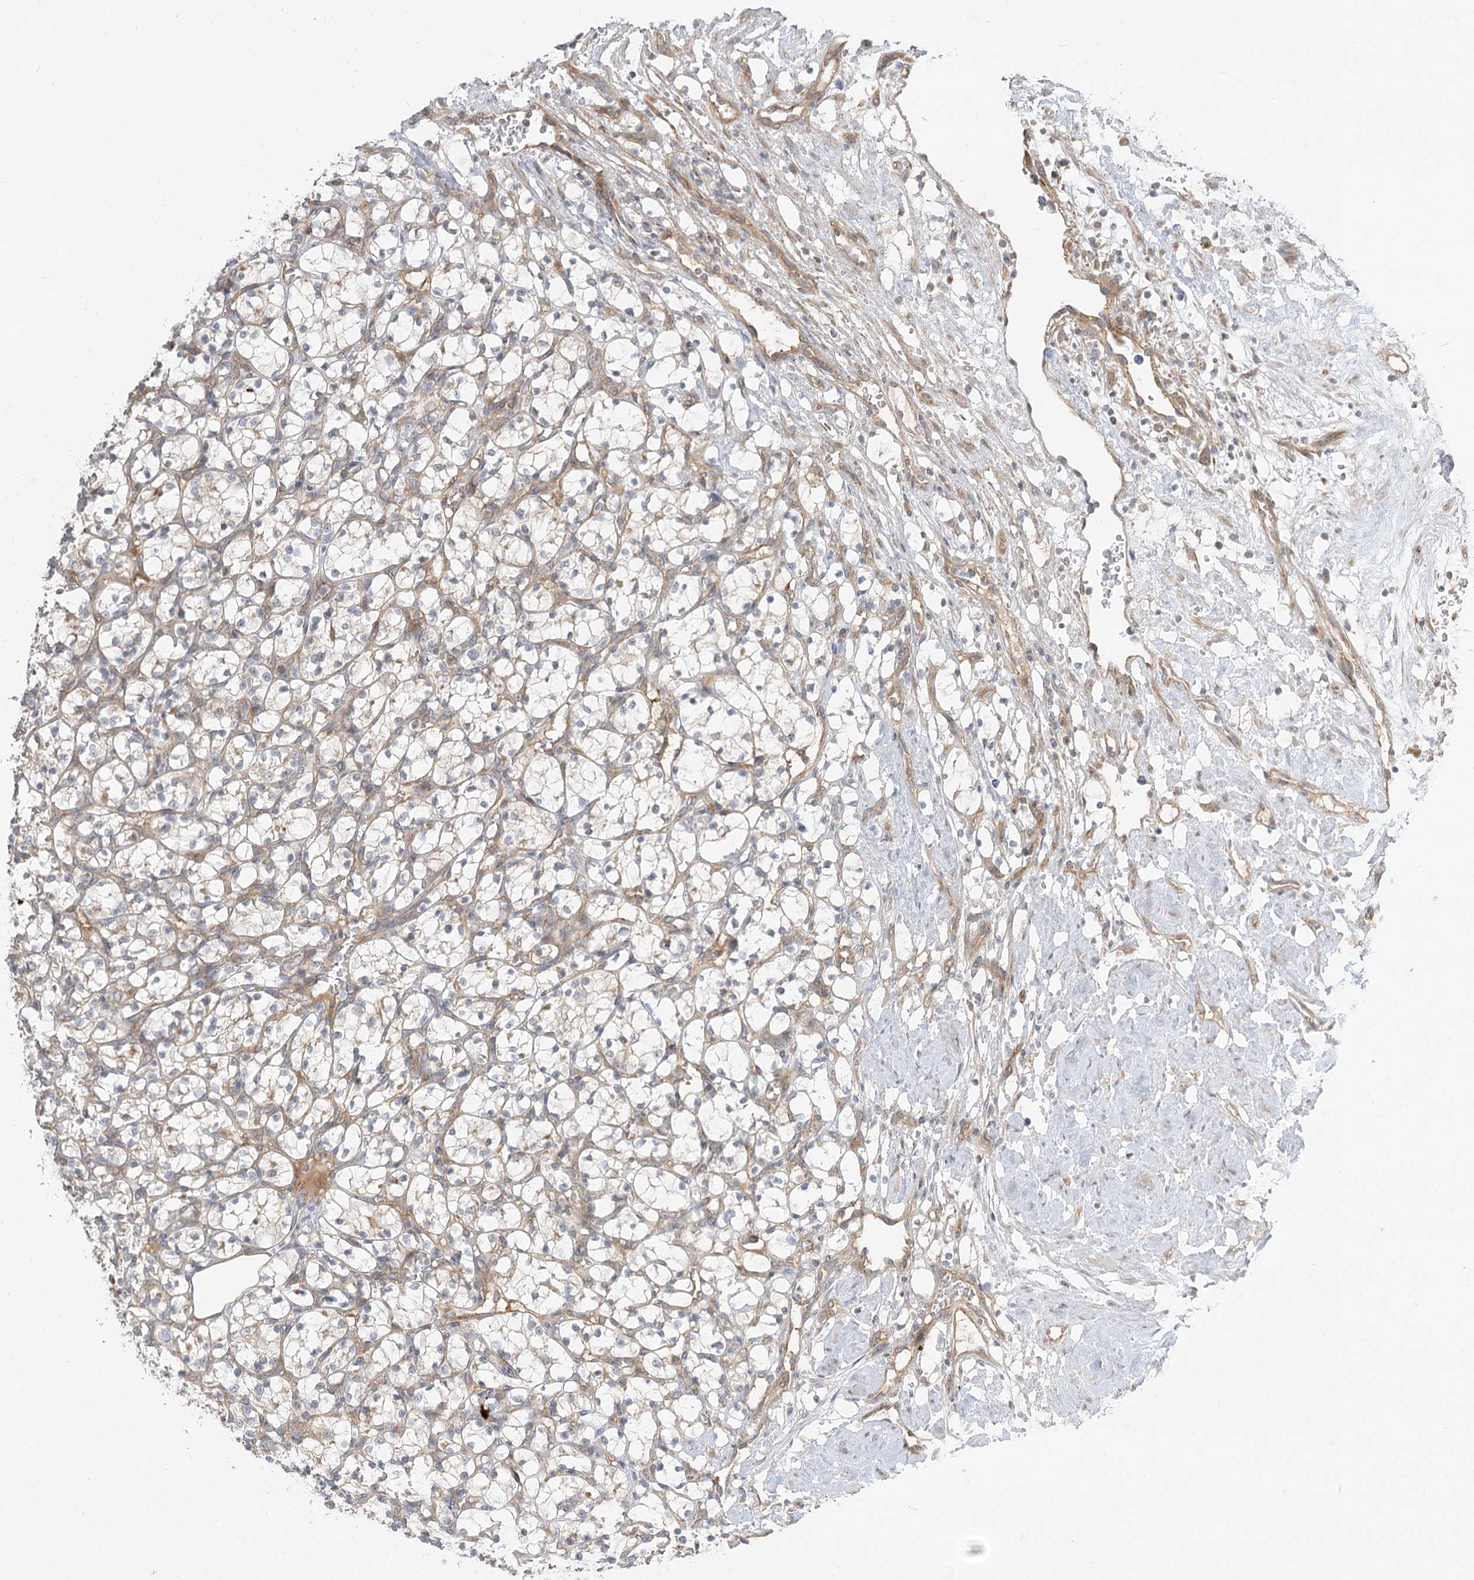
{"staining": {"intensity": "weak", "quantity": "<25%", "location": "cytoplasmic/membranous"}, "tissue": "renal cancer", "cell_type": "Tumor cells", "image_type": "cancer", "snomed": [{"axis": "morphology", "description": "Adenocarcinoma, NOS"}, {"axis": "topography", "description": "Kidney"}], "caption": "High power microscopy image of an immunohistochemistry (IHC) histopathology image of renal adenocarcinoma, revealing no significant positivity in tumor cells.", "gene": "GUCY2C", "patient": {"sex": "female", "age": 69}}